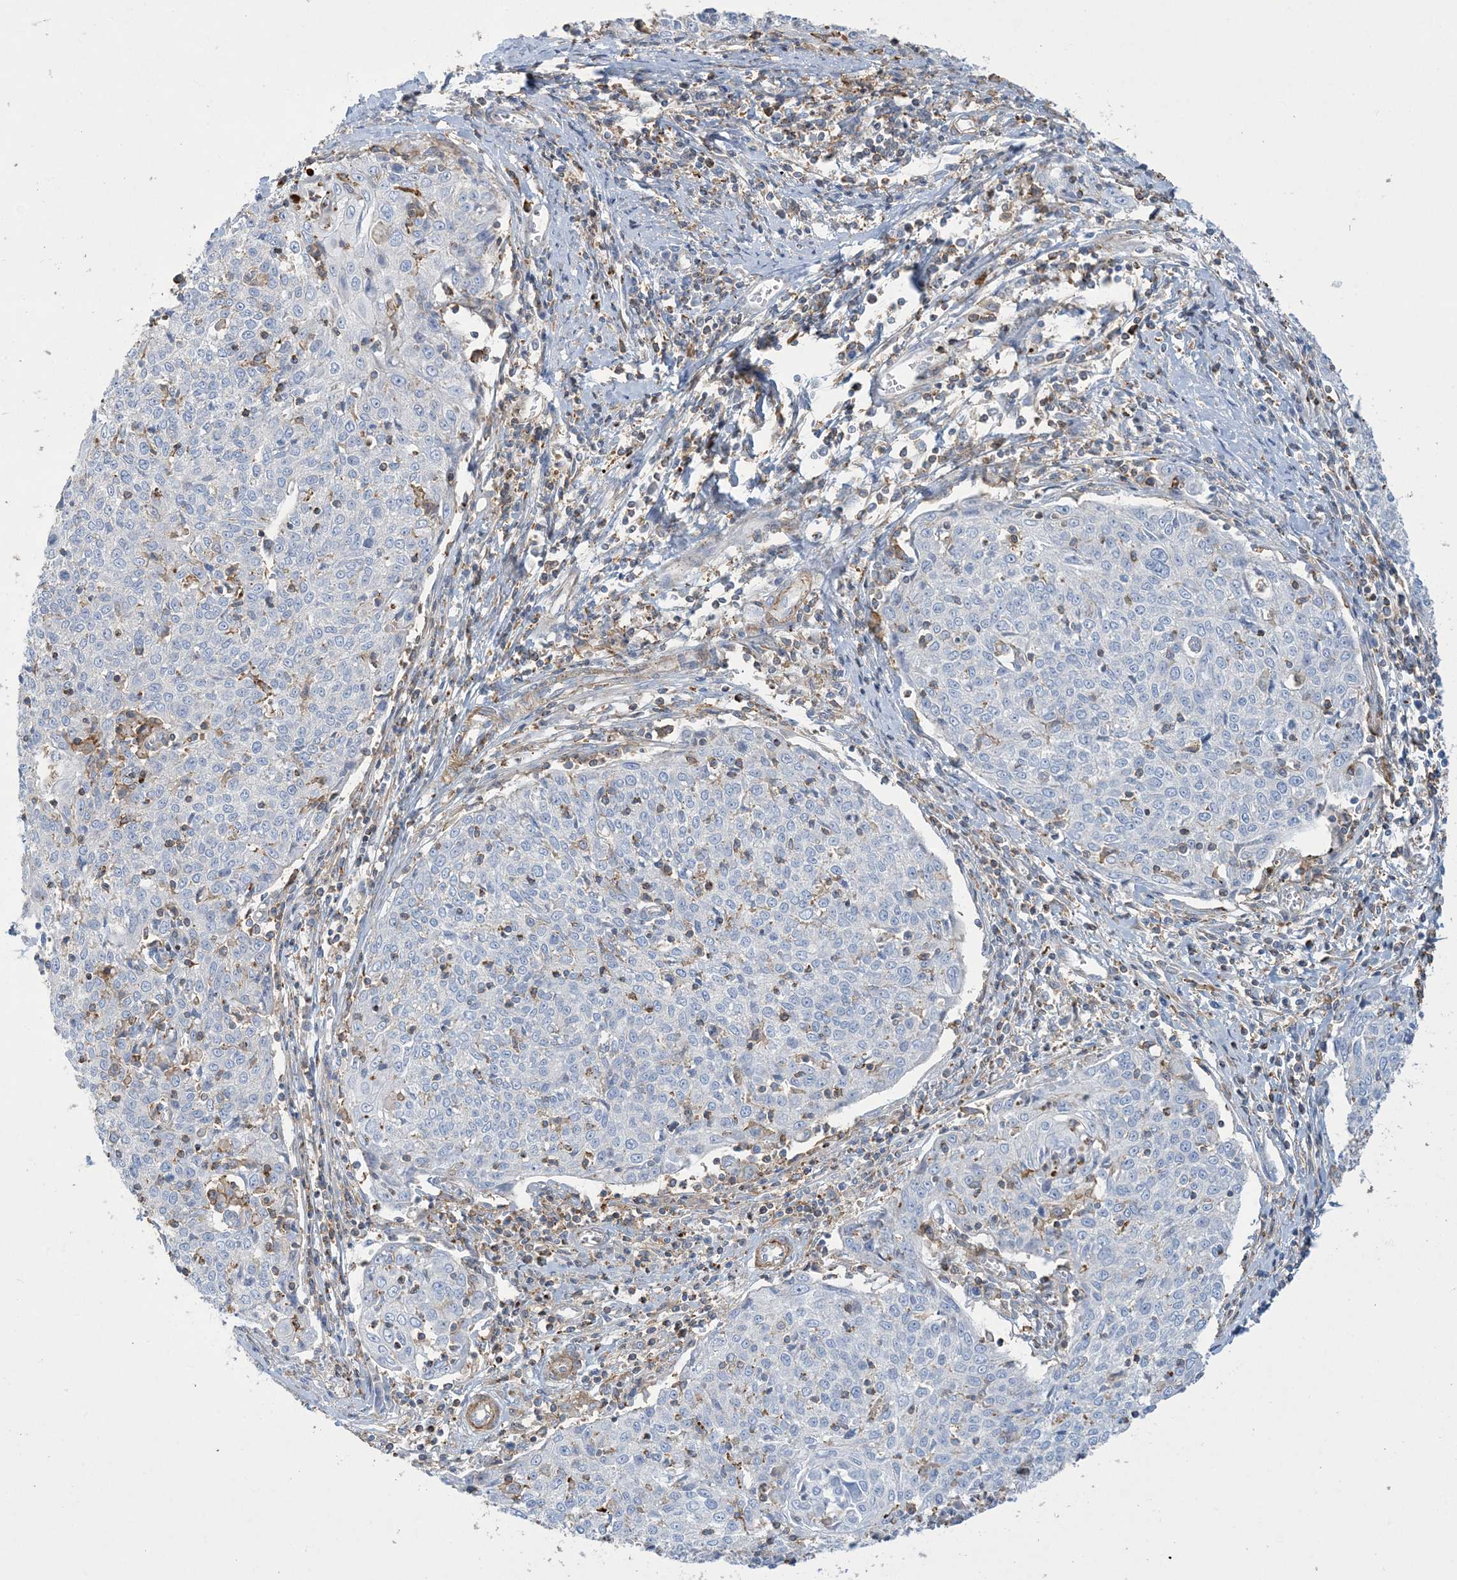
{"staining": {"intensity": "negative", "quantity": "none", "location": "none"}, "tissue": "cervical cancer", "cell_type": "Tumor cells", "image_type": "cancer", "snomed": [{"axis": "morphology", "description": "Squamous cell carcinoma, NOS"}, {"axis": "topography", "description": "Cervix"}], "caption": "Micrograph shows no significant protein positivity in tumor cells of squamous cell carcinoma (cervical).", "gene": "GTF3C2", "patient": {"sex": "female", "age": 48}}